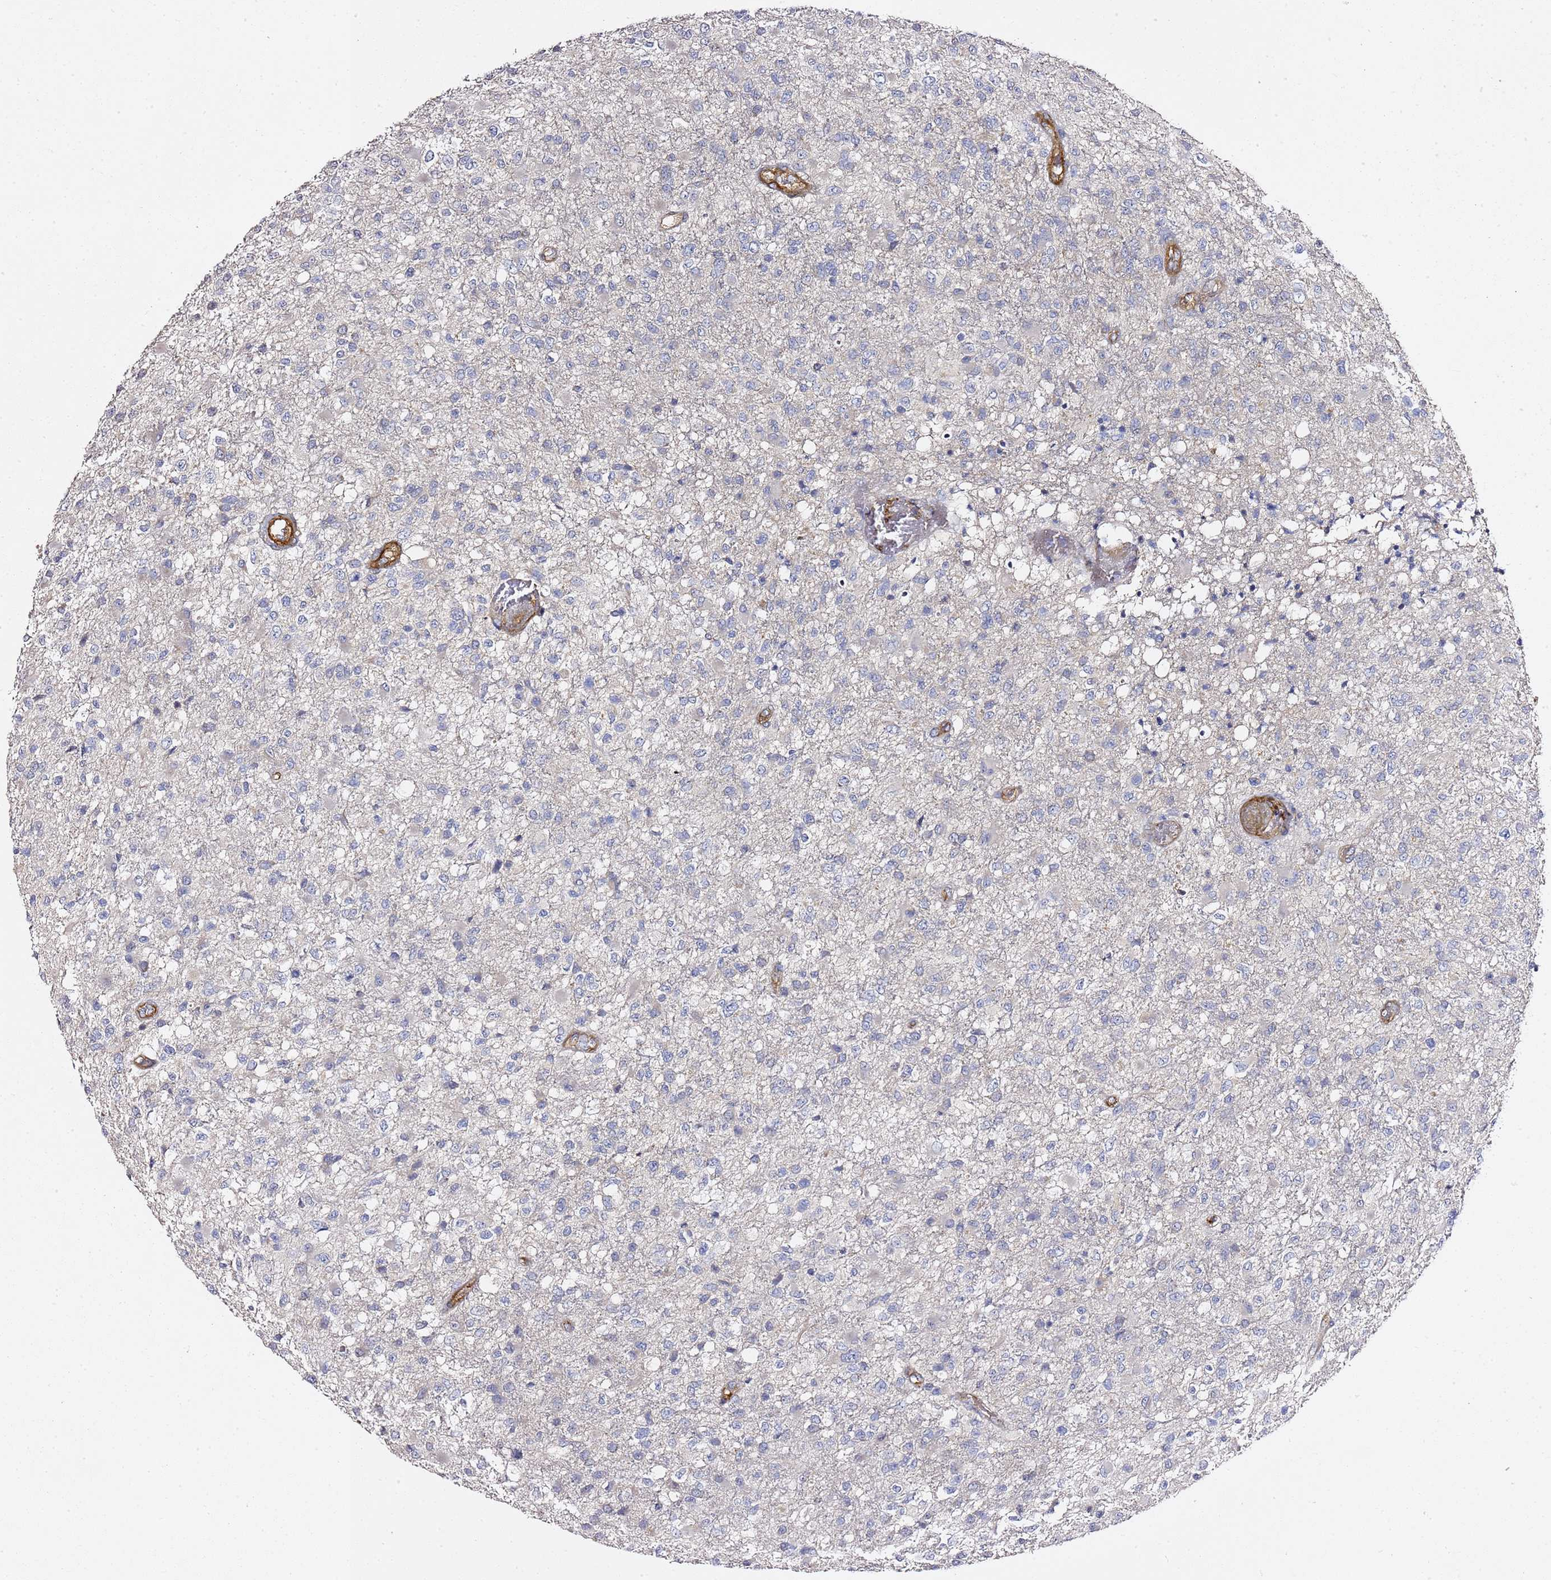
{"staining": {"intensity": "negative", "quantity": "none", "location": "none"}, "tissue": "glioma", "cell_type": "Tumor cells", "image_type": "cancer", "snomed": [{"axis": "morphology", "description": "Glioma, malignant, High grade"}, {"axis": "topography", "description": "Brain"}], "caption": "Tumor cells are negative for brown protein staining in malignant glioma (high-grade). (DAB (3,3'-diaminobenzidine) immunohistochemistry (IHC) visualized using brightfield microscopy, high magnification).", "gene": "EPS8L1", "patient": {"sex": "female", "age": 74}}